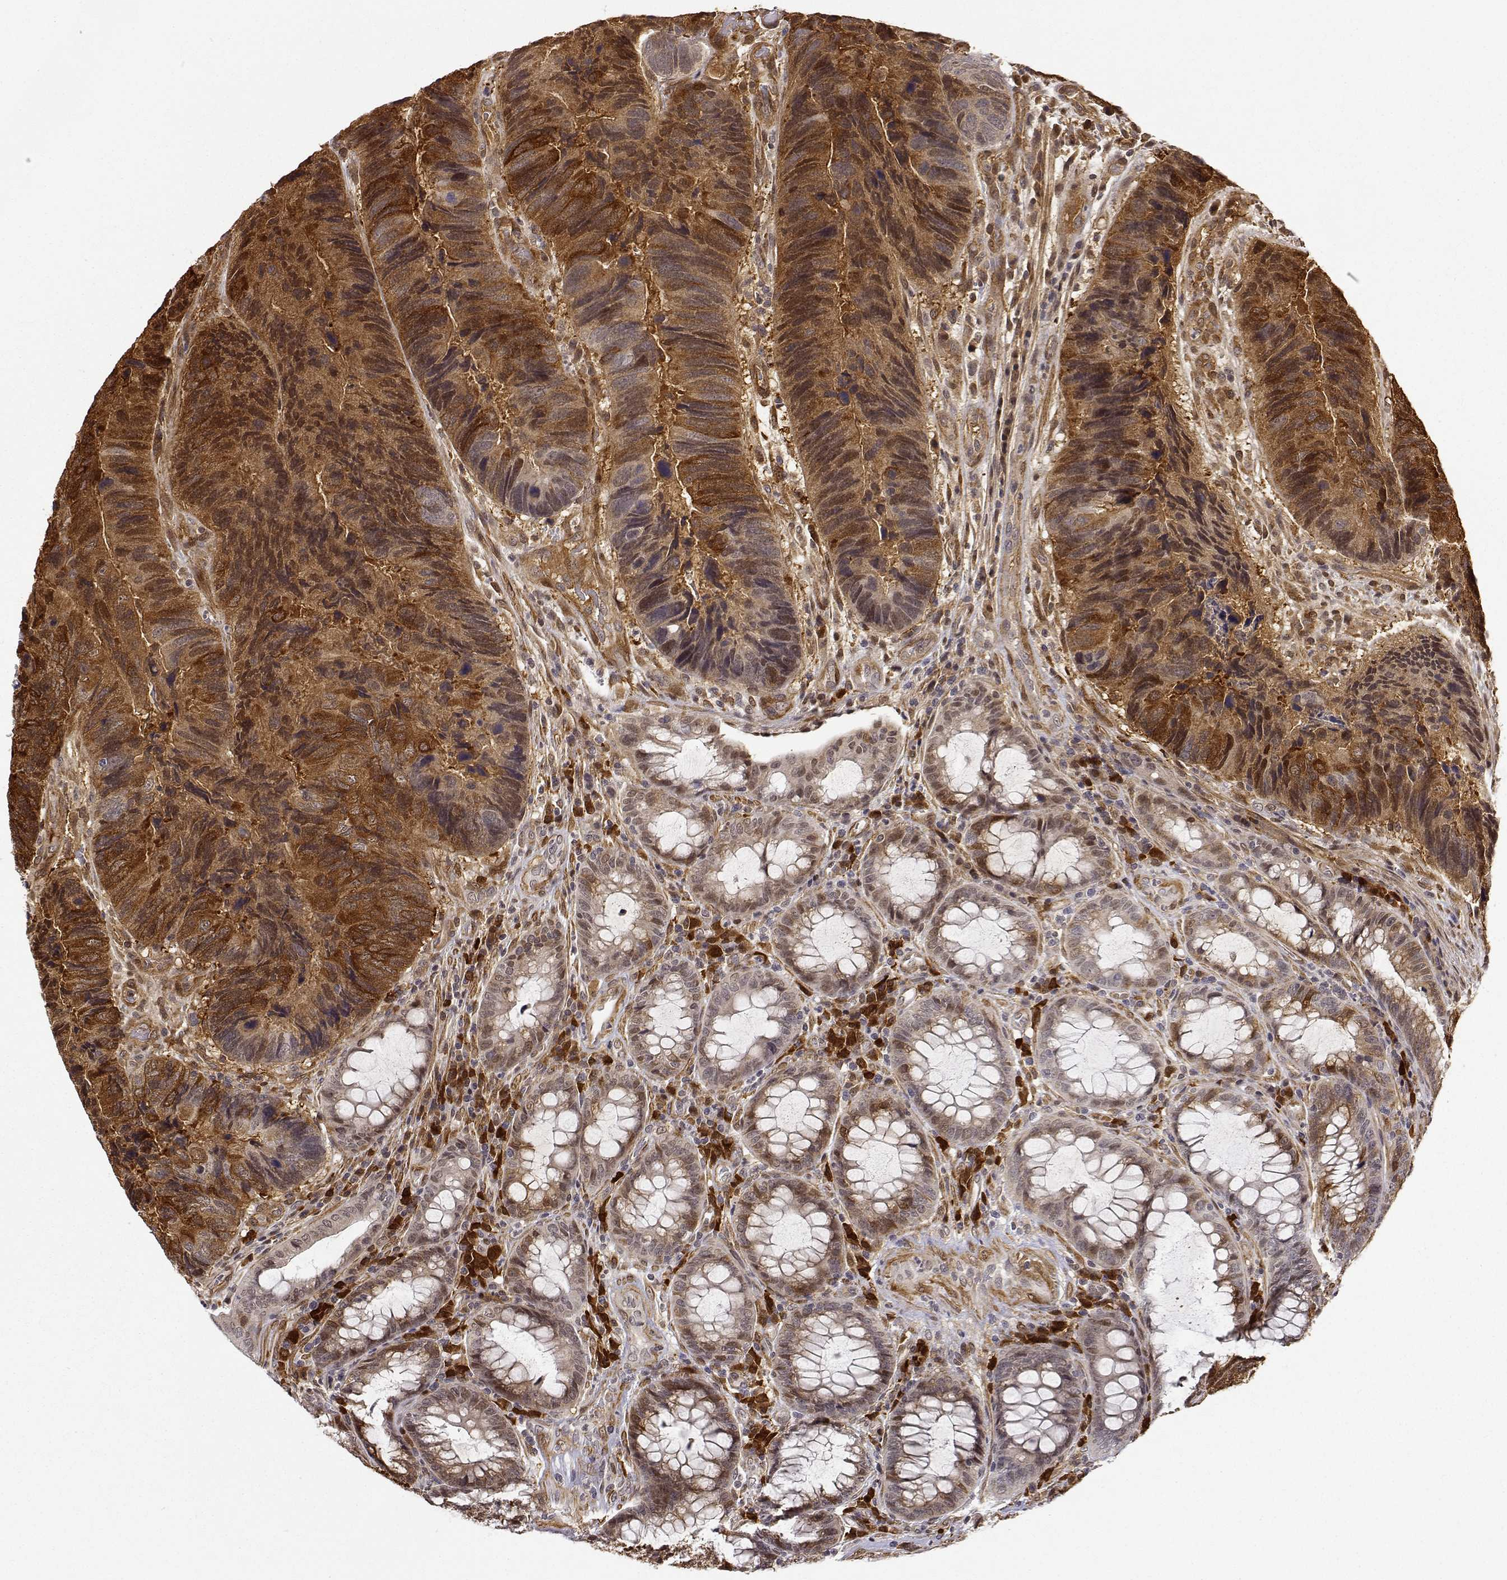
{"staining": {"intensity": "strong", "quantity": ">75%", "location": "cytoplasmic/membranous"}, "tissue": "colorectal cancer", "cell_type": "Tumor cells", "image_type": "cancer", "snomed": [{"axis": "morphology", "description": "Adenocarcinoma, NOS"}, {"axis": "topography", "description": "Colon"}], "caption": "The histopathology image displays a brown stain indicating the presence of a protein in the cytoplasmic/membranous of tumor cells in colorectal adenocarcinoma.", "gene": "PHGDH", "patient": {"sex": "female", "age": 67}}